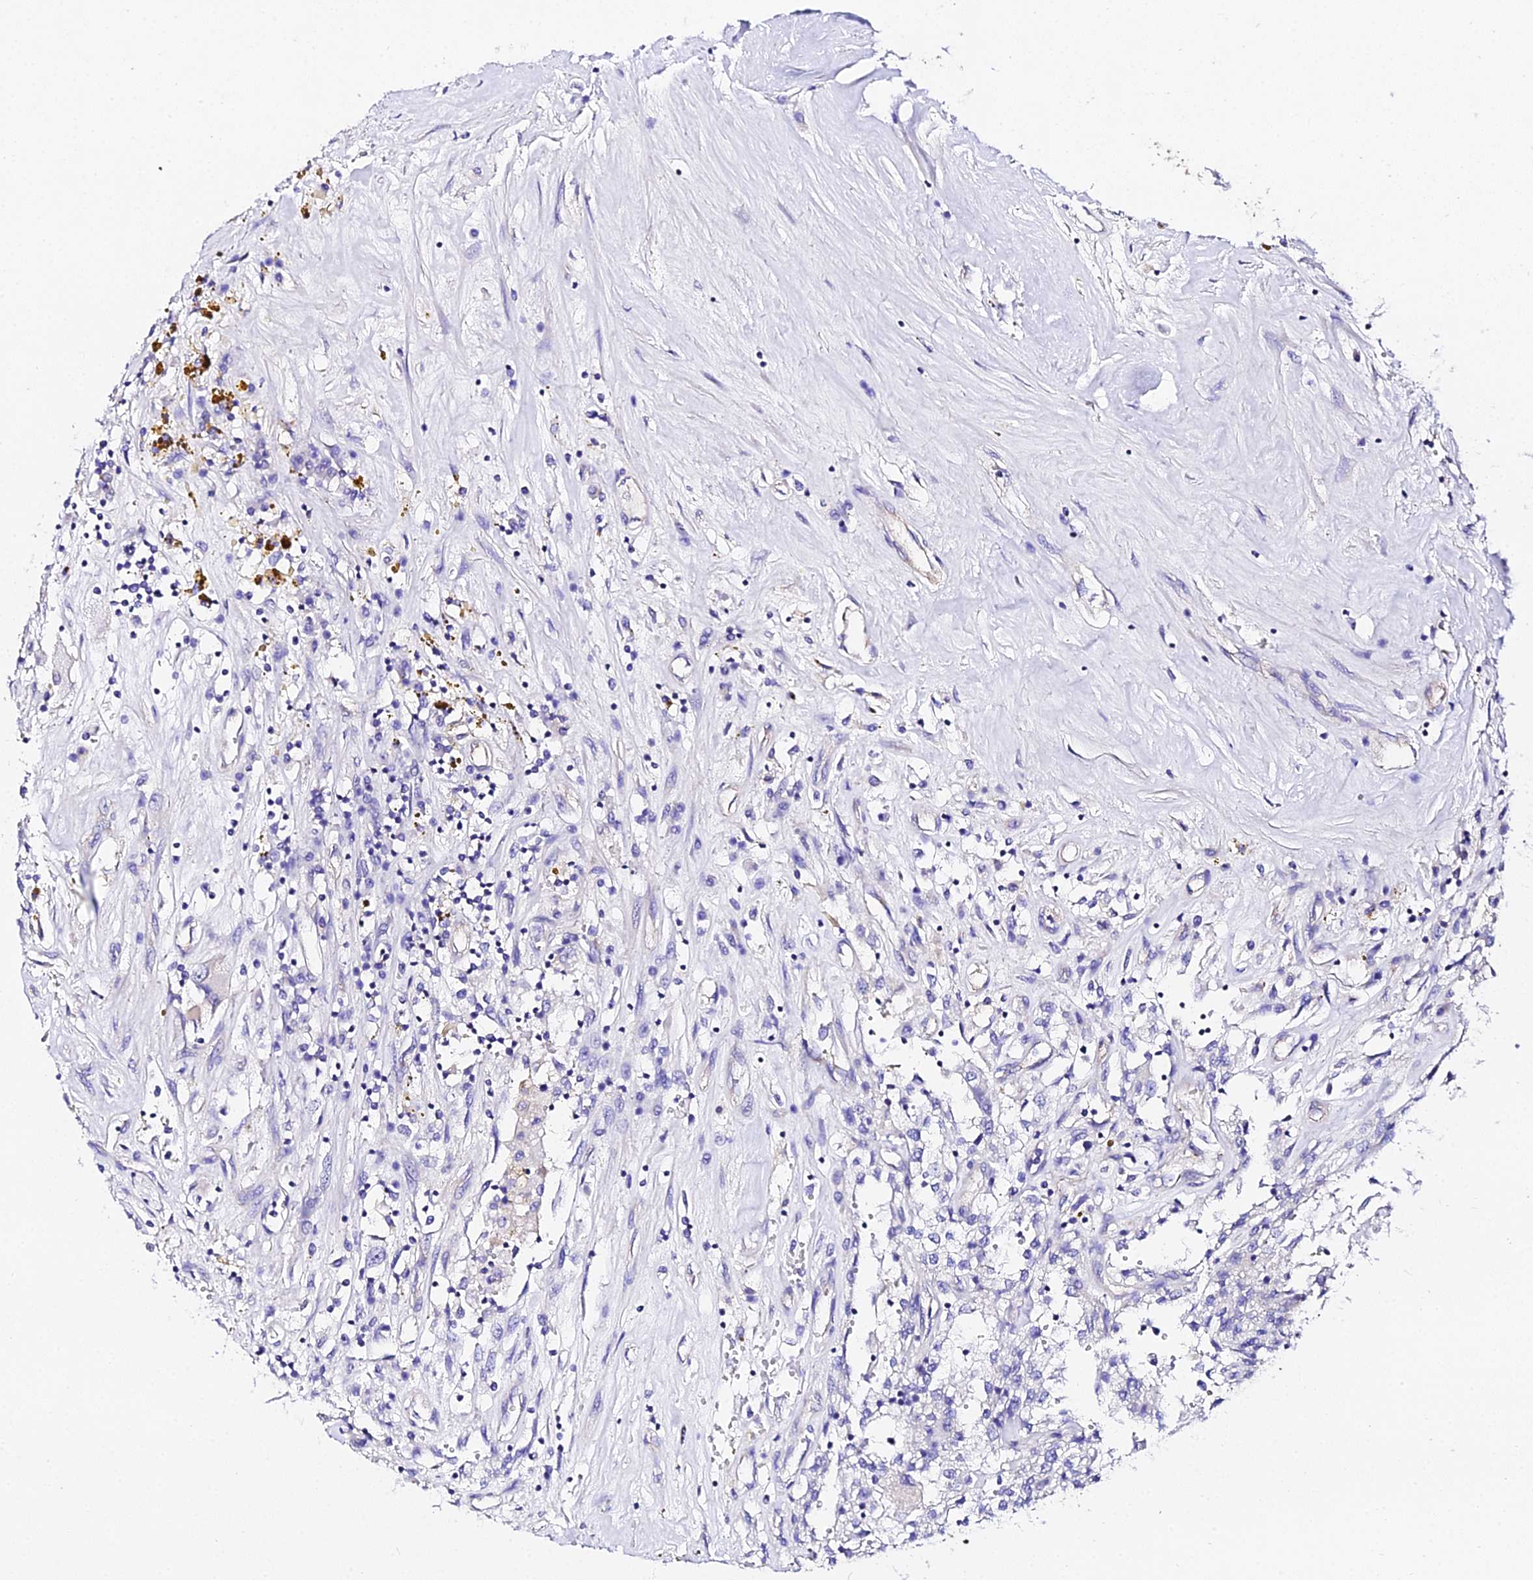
{"staining": {"intensity": "negative", "quantity": "none", "location": "none"}, "tissue": "renal cancer", "cell_type": "Tumor cells", "image_type": "cancer", "snomed": [{"axis": "morphology", "description": "Adenocarcinoma, NOS"}, {"axis": "topography", "description": "Kidney"}], "caption": "Tumor cells are negative for brown protein staining in renal cancer (adenocarcinoma).", "gene": "DAW1", "patient": {"sex": "female", "age": 52}}